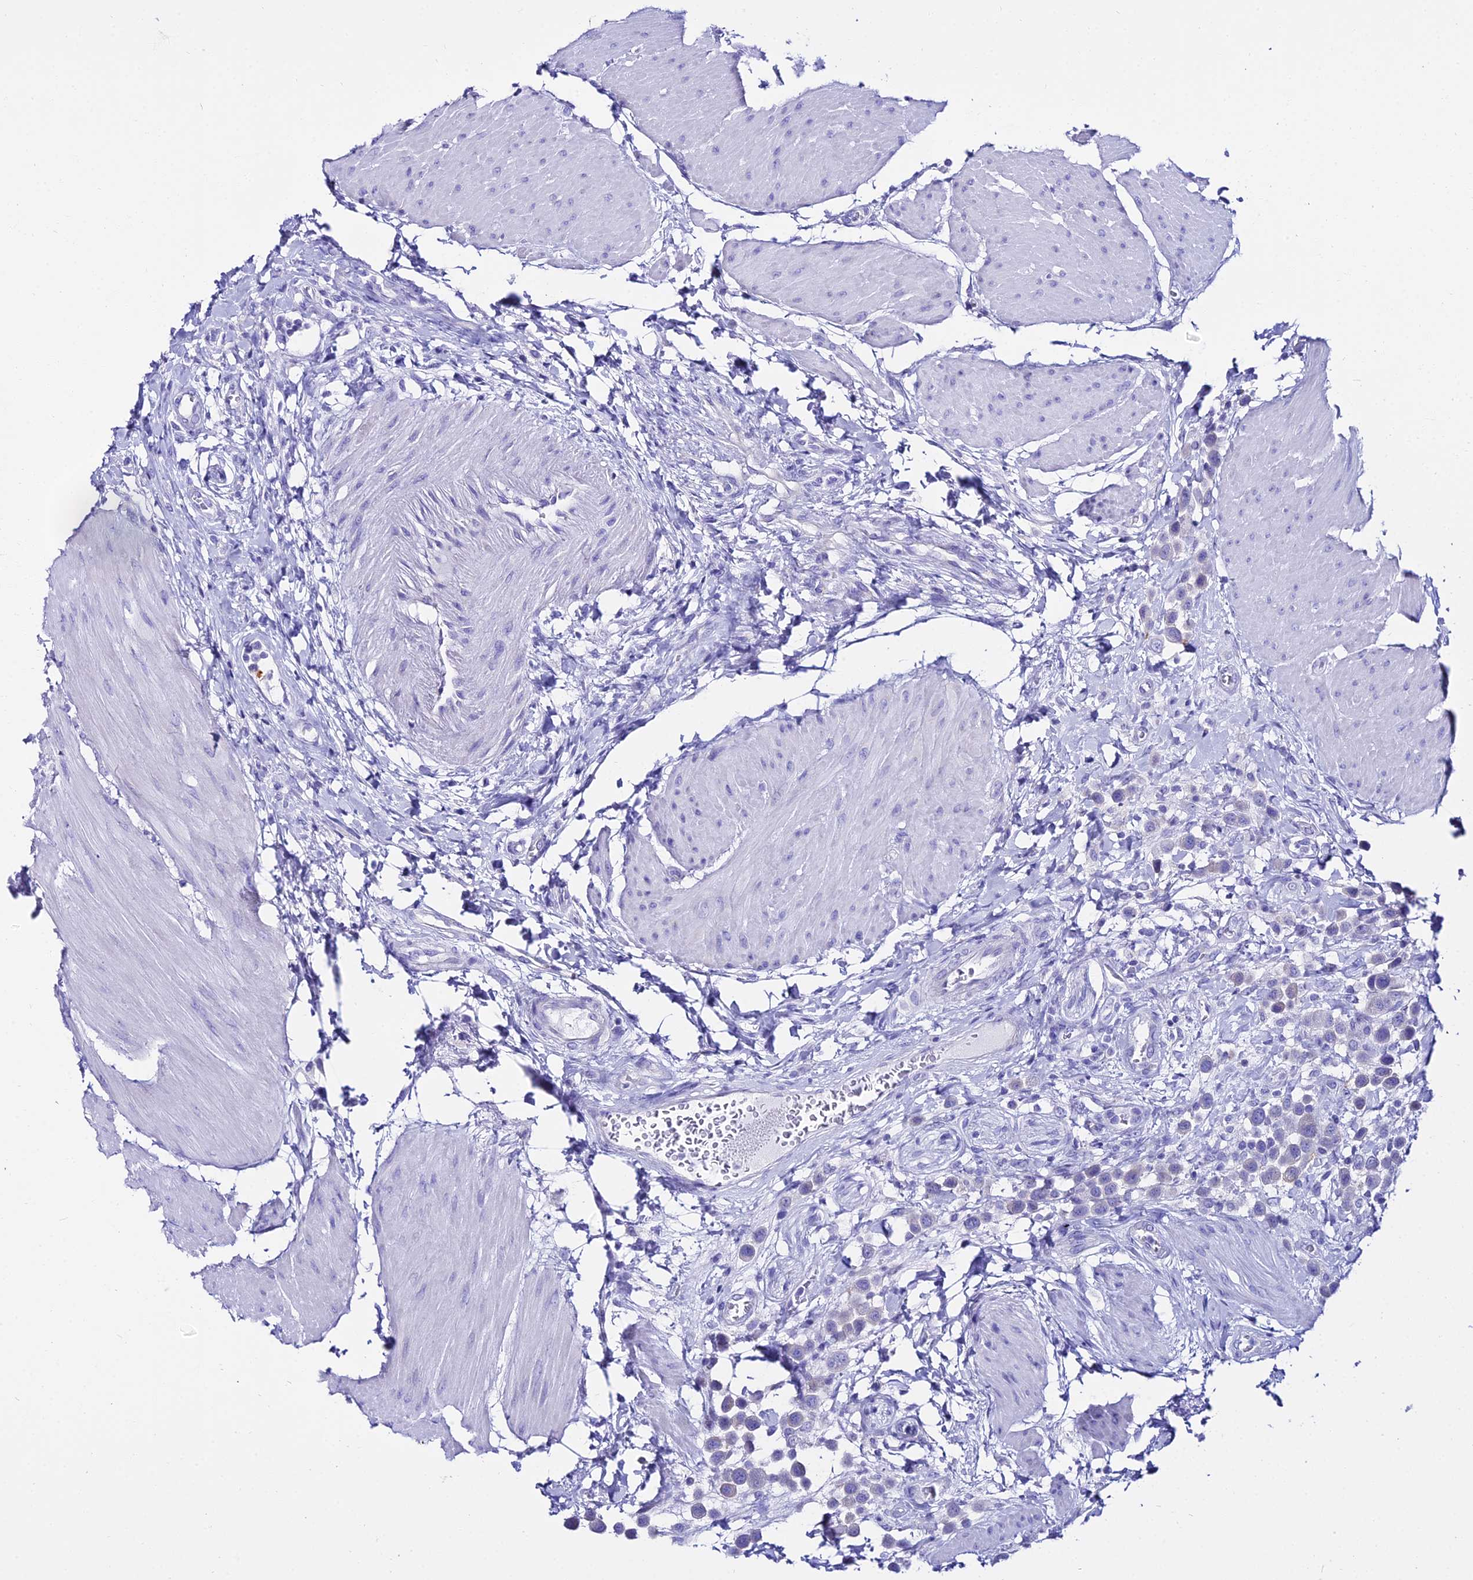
{"staining": {"intensity": "negative", "quantity": "none", "location": "none"}, "tissue": "urothelial cancer", "cell_type": "Tumor cells", "image_type": "cancer", "snomed": [{"axis": "morphology", "description": "Urothelial carcinoma, High grade"}, {"axis": "topography", "description": "Urinary bladder"}], "caption": "Photomicrograph shows no significant protein positivity in tumor cells of urothelial cancer. (DAB immunohistochemistry, high magnification).", "gene": "OR4D5", "patient": {"sex": "male", "age": 50}}